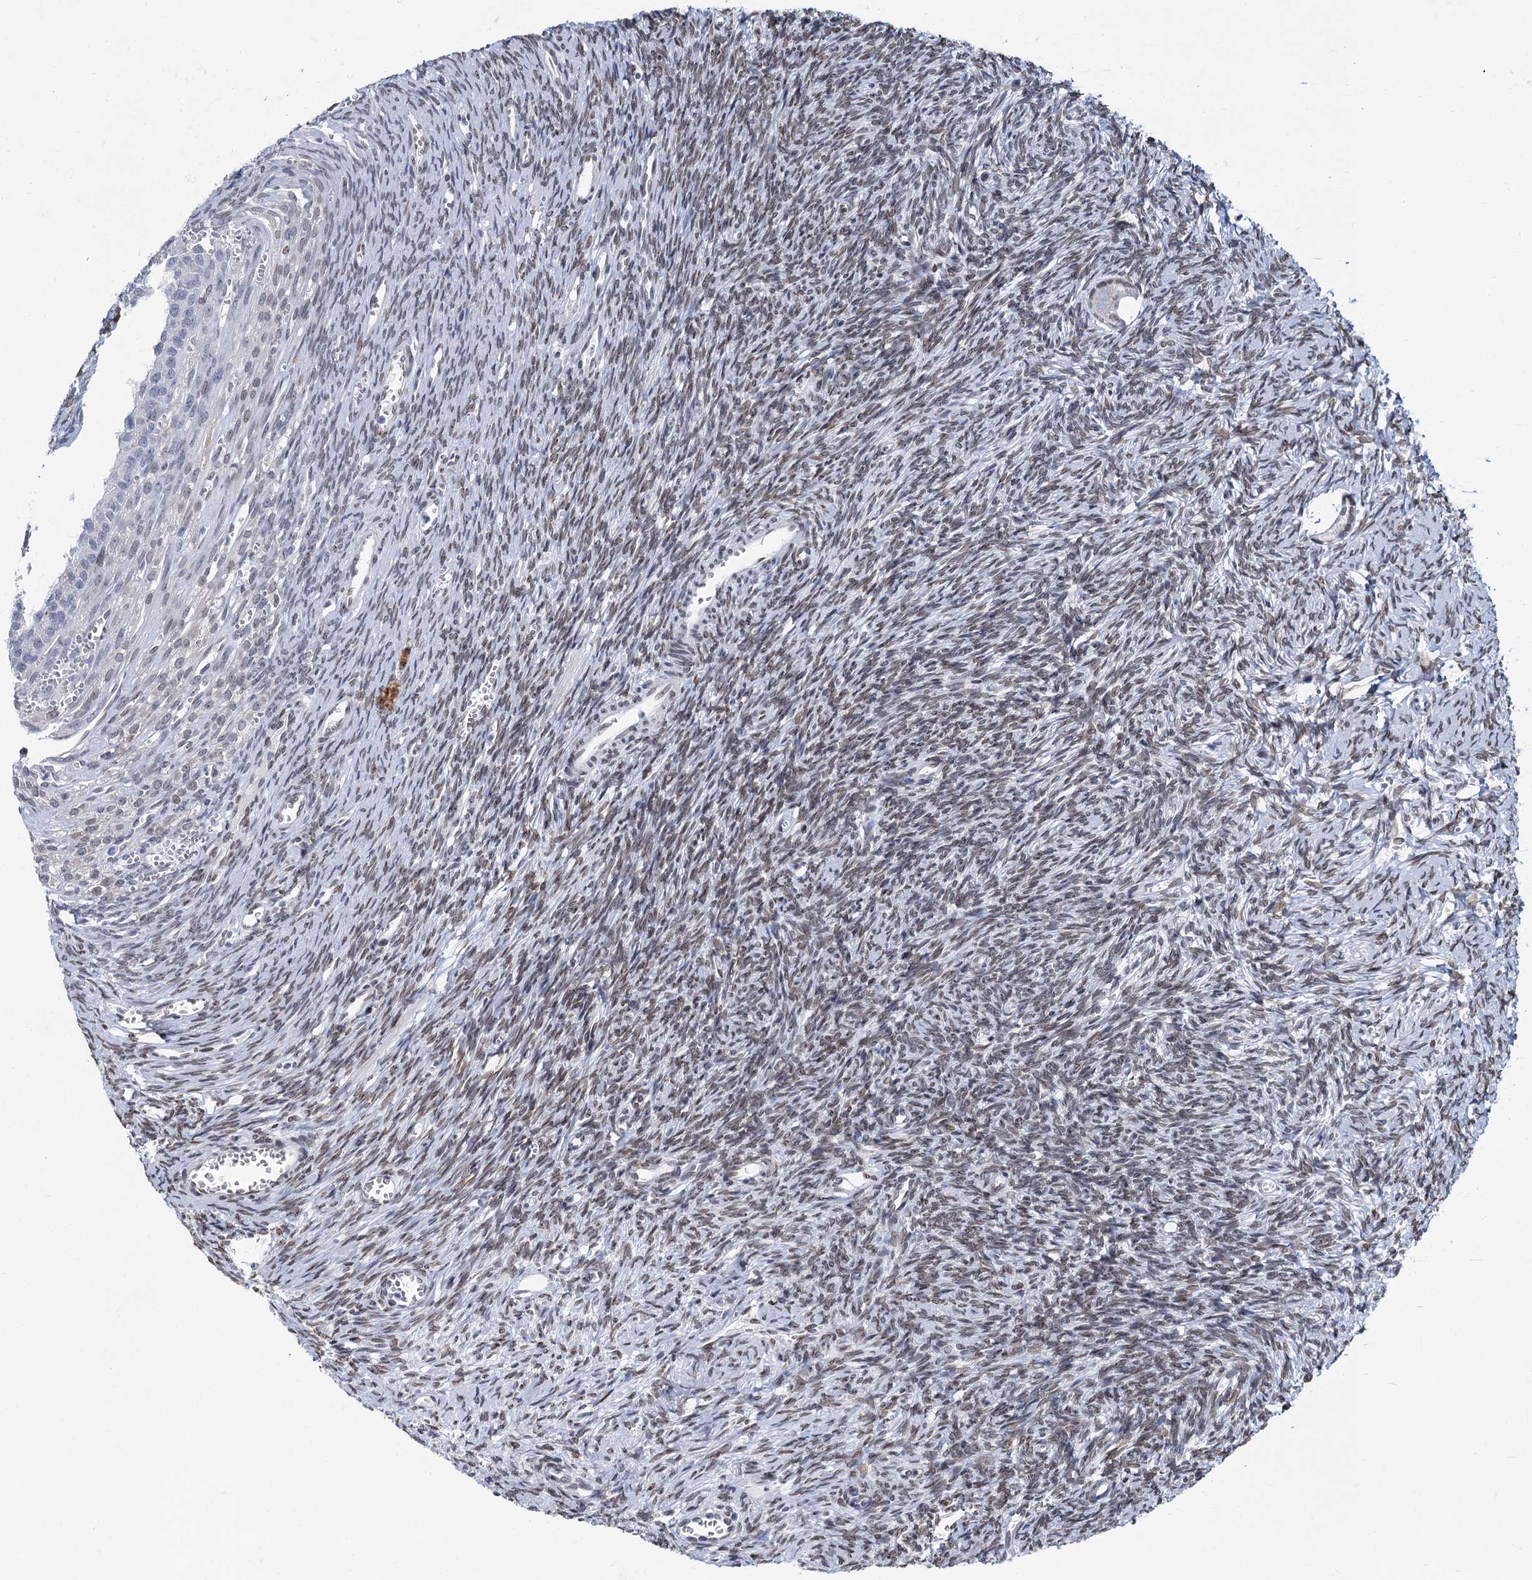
{"staining": {"intensity": "weak", "quantity": ">75%", "location": "nuclear"}, "tissue": "ovary", "cell_type": "Follicle cells", "image_type": "normal", "snomed": [{"axis": "morphology", "description": "Normal tissue, NOS"}, {"axis": "topography", "description": "Ovary"}], "caption": "Immunohistochemistry (IHC) staining of unremarkable ovary, which exhibits low levels of weak nuclear expression in about >75% of follicle cells indicating weak nuclear protein expression. The staining was performed using DAB (brown) for protein detection and nuclei were counterstained in hematoxylin (blue).", "gene": "PRSS35", "patient": {"sex": "female", "age": 39}}